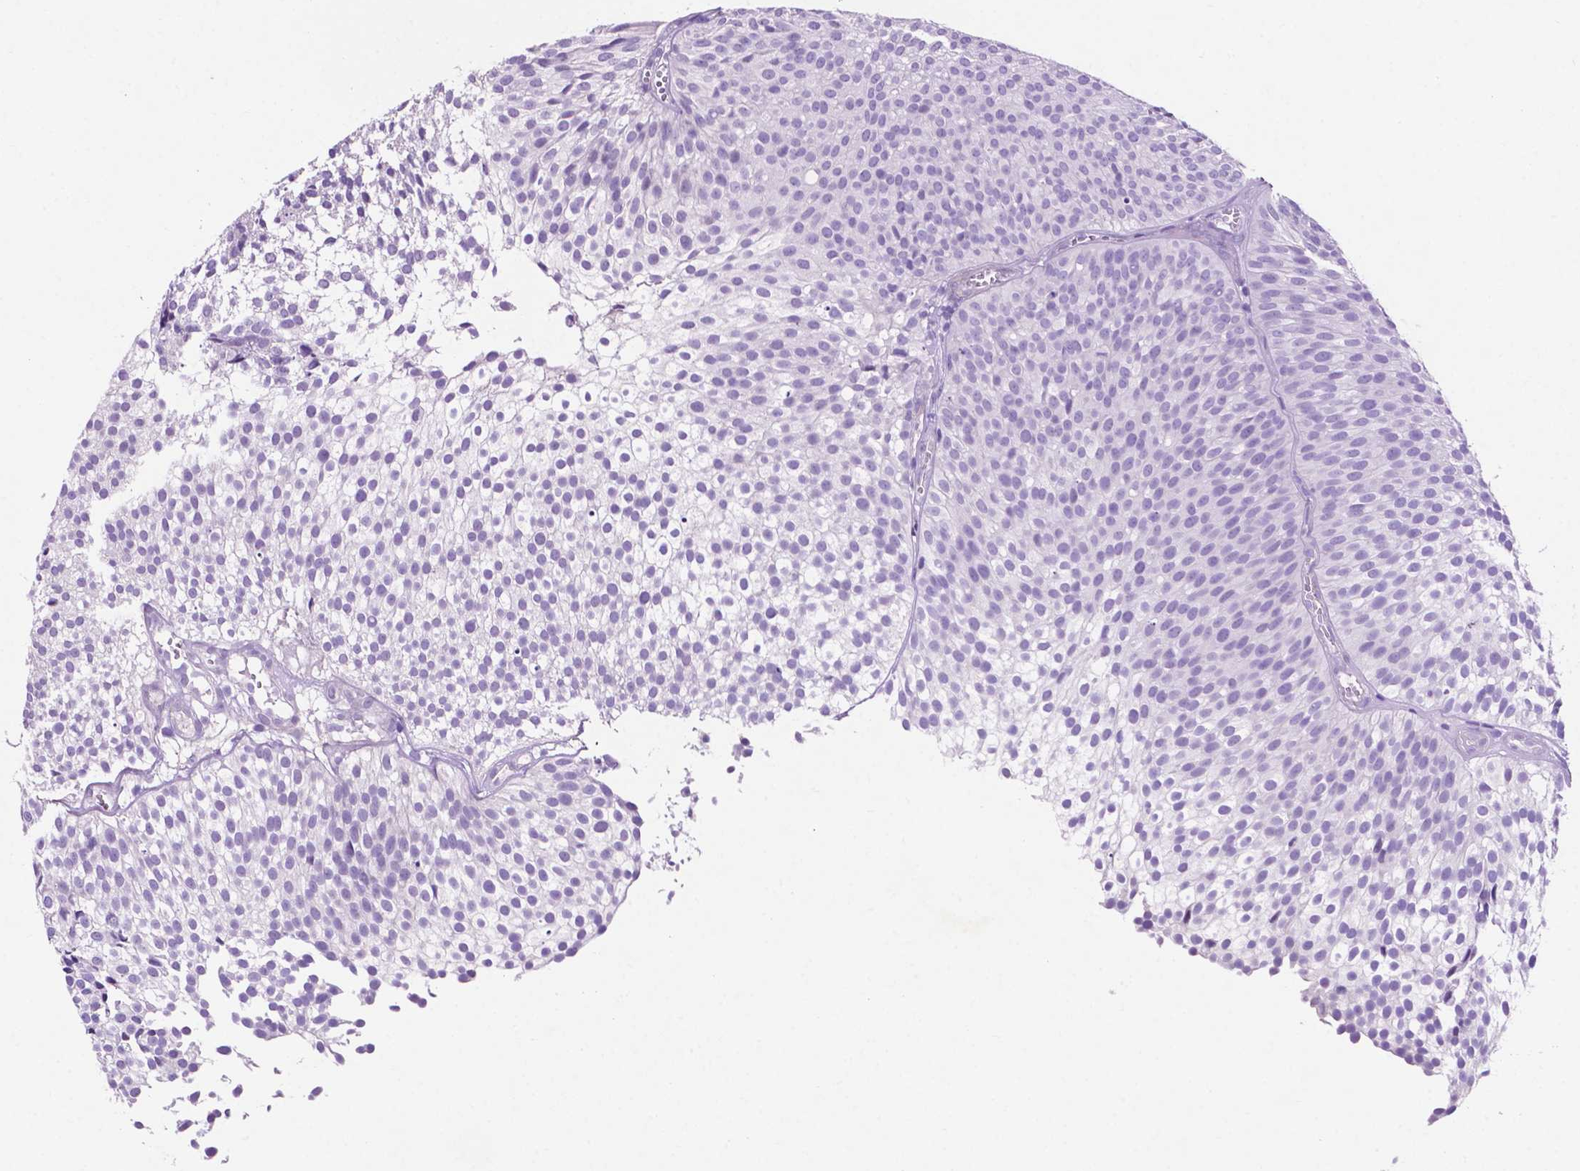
{"staining": {"intensity": "negative", "quantity": "none", "location": "none"}, "tissue": "urothelial cancer", "cell_type": "Tumor cells", "image_type": "cancer", "snomed": [{"axis": "morphology", "description": "Urothelial carcinoma, Low grade"}, {"axis": "topography", "description": "Urinary bladder"}], "caption": "Micrograph shows no protein expression in tumor cells of urothelial cancer tissue. (IHC, brightfield microscopy, high magnification).", "gene": "ASPG", "patient": {"sex": "male", "age": 91}}